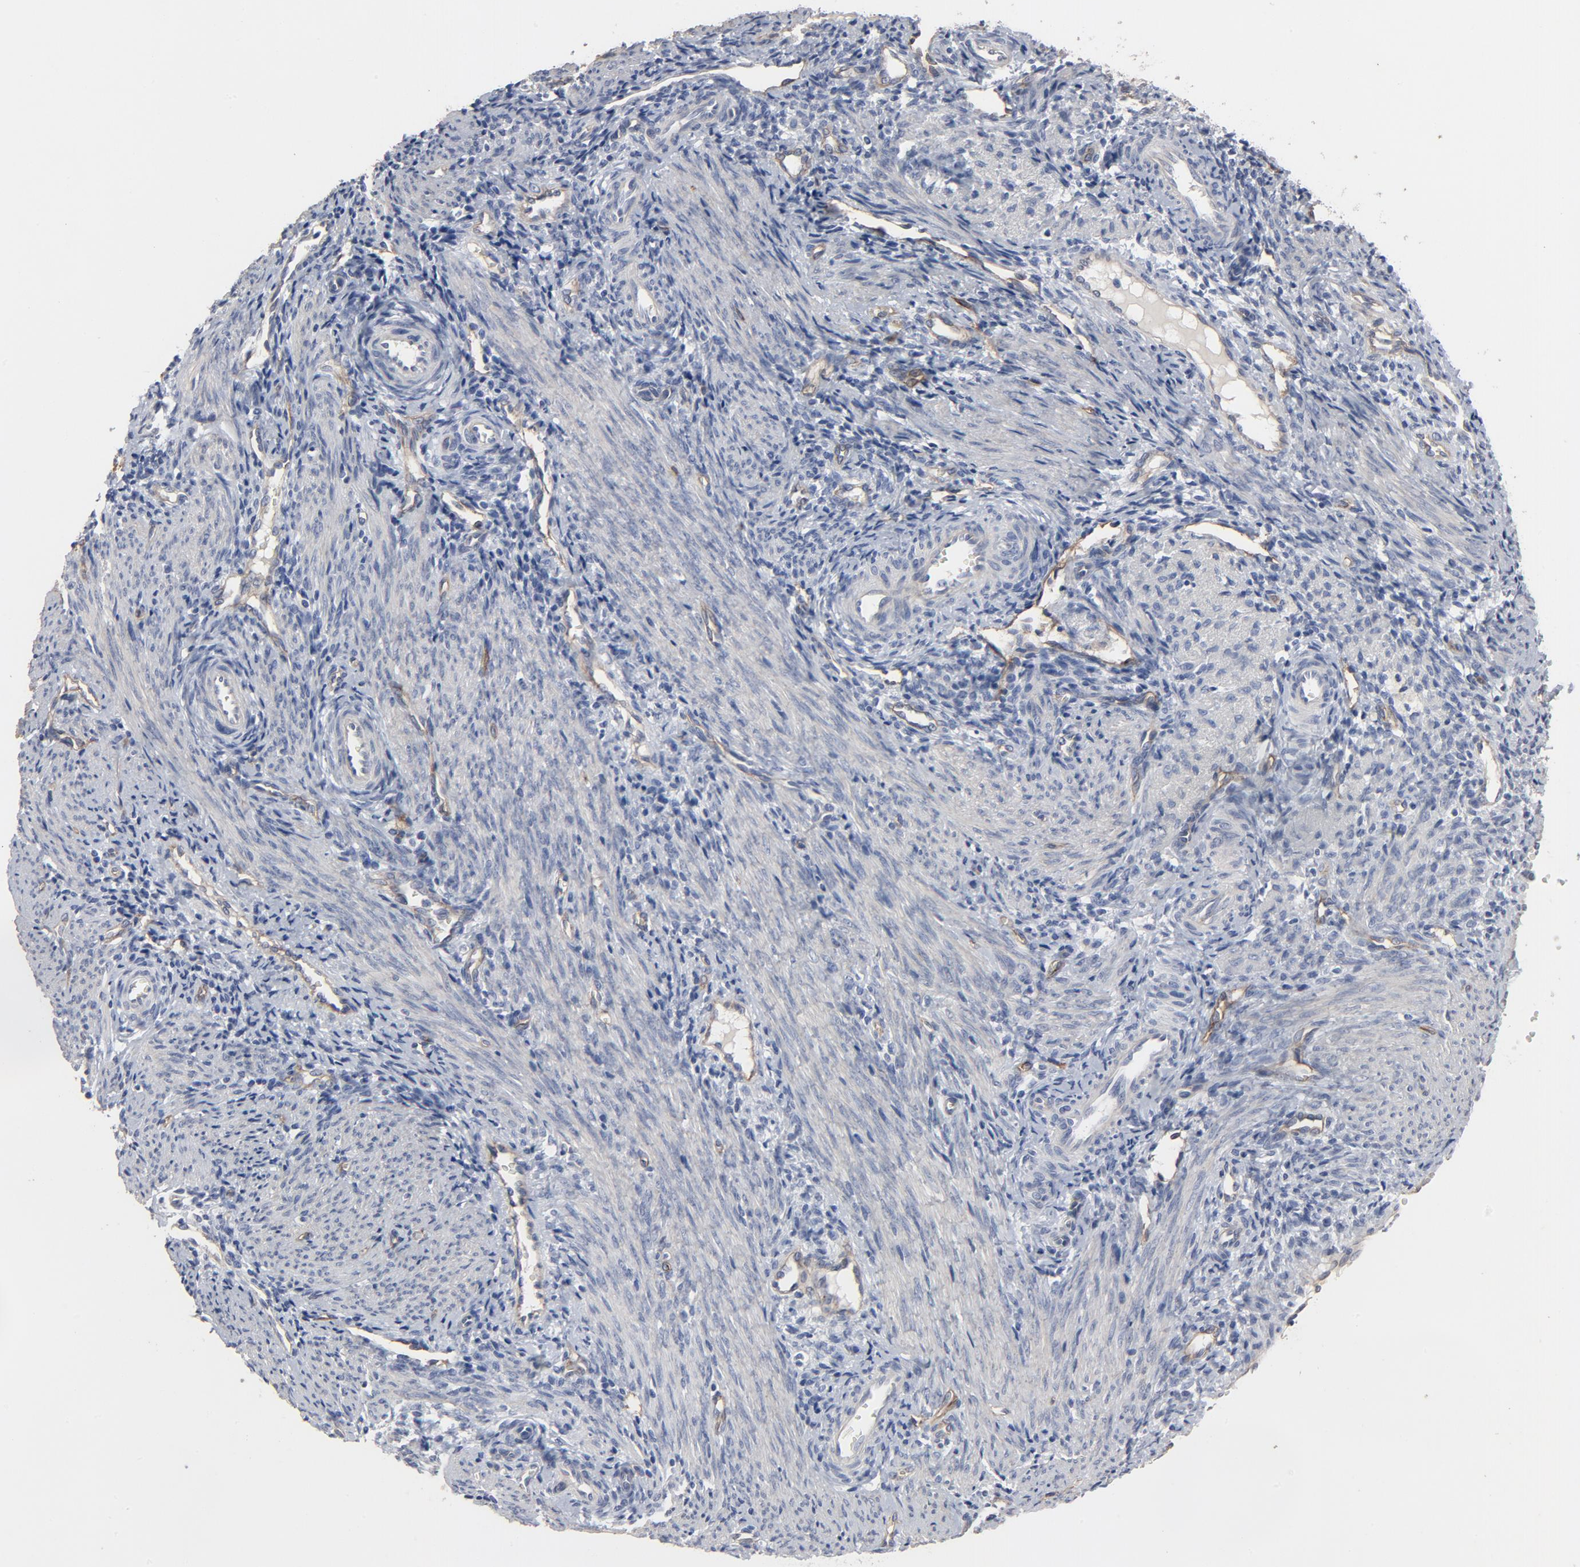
{"staining": {"intensity": "negative", "quantity": "none", "location": "none"}, "tissue": "endometrium", "cell_type": "Cells in endometrial stroma", "image_type": "normal", "snomed": [{"axis": "morphology", "description": "Normal tissue, NOS"}, {"axis": "topography", "description": "Uterus"}, {"axis": "topography", "description": "Endometrium"}], "caption": "Immunohistochemistry of benign human endometrium demonstrates no positivity in cells in endometrial stroma.", "gene": "KDR", "patient": {"sex": "female", "age": 33}}